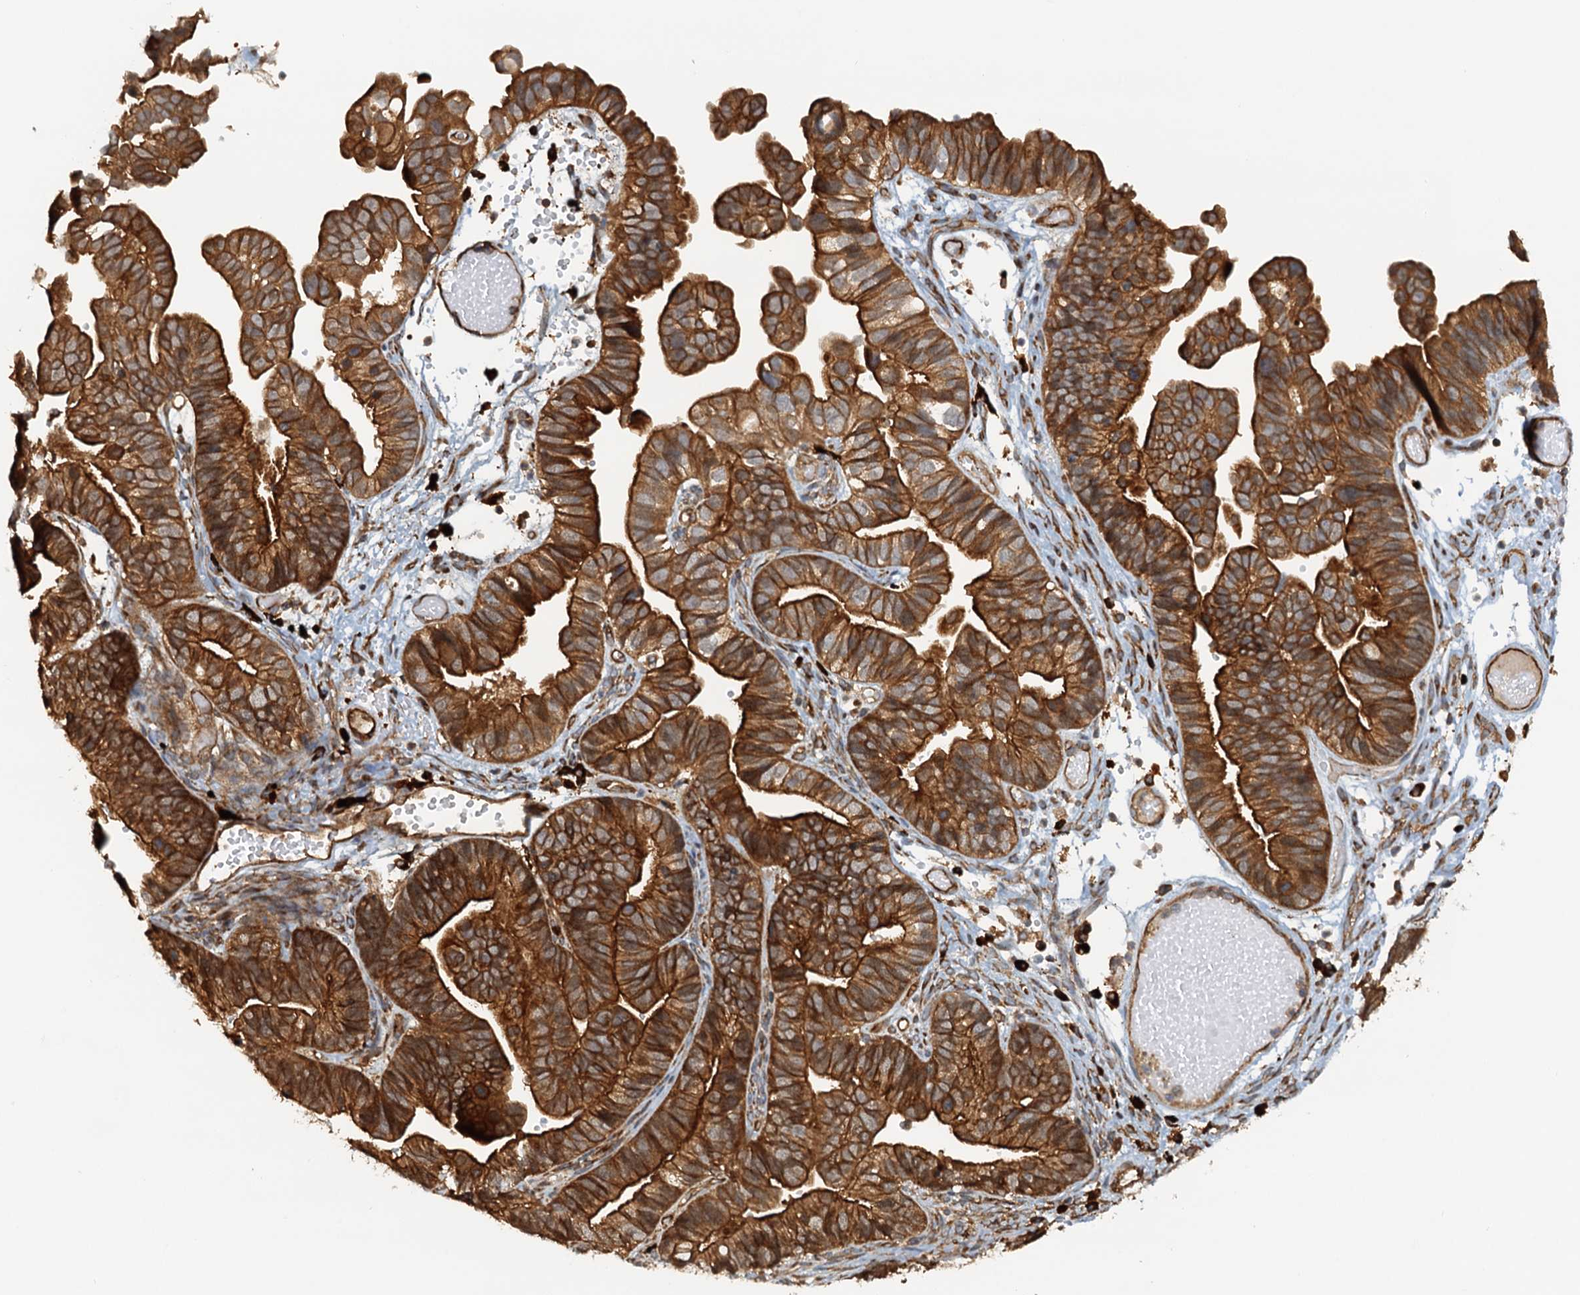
{"staining": {"intensity": "strong", "quantity": ">75%", "location": "cytoplasmic/membranous"}, "tissue": "ovarian cancer", "cell_type": "Tumor cells", "image_type": "cancer", "snomed": [{"axis": "morphology", "description": "Cystadenocarcinoma, serous, NOS"}, {"axis": "topography", "description": "Ovary"}], "caption": "Strong cytoplasmic/membranous staining for a protein is identified in about >75% of tumor cells of ovarian cancer using immunohistochemistry.", "gene": "NIPAL3", "patient": {"sex": "female", "age": 56}}